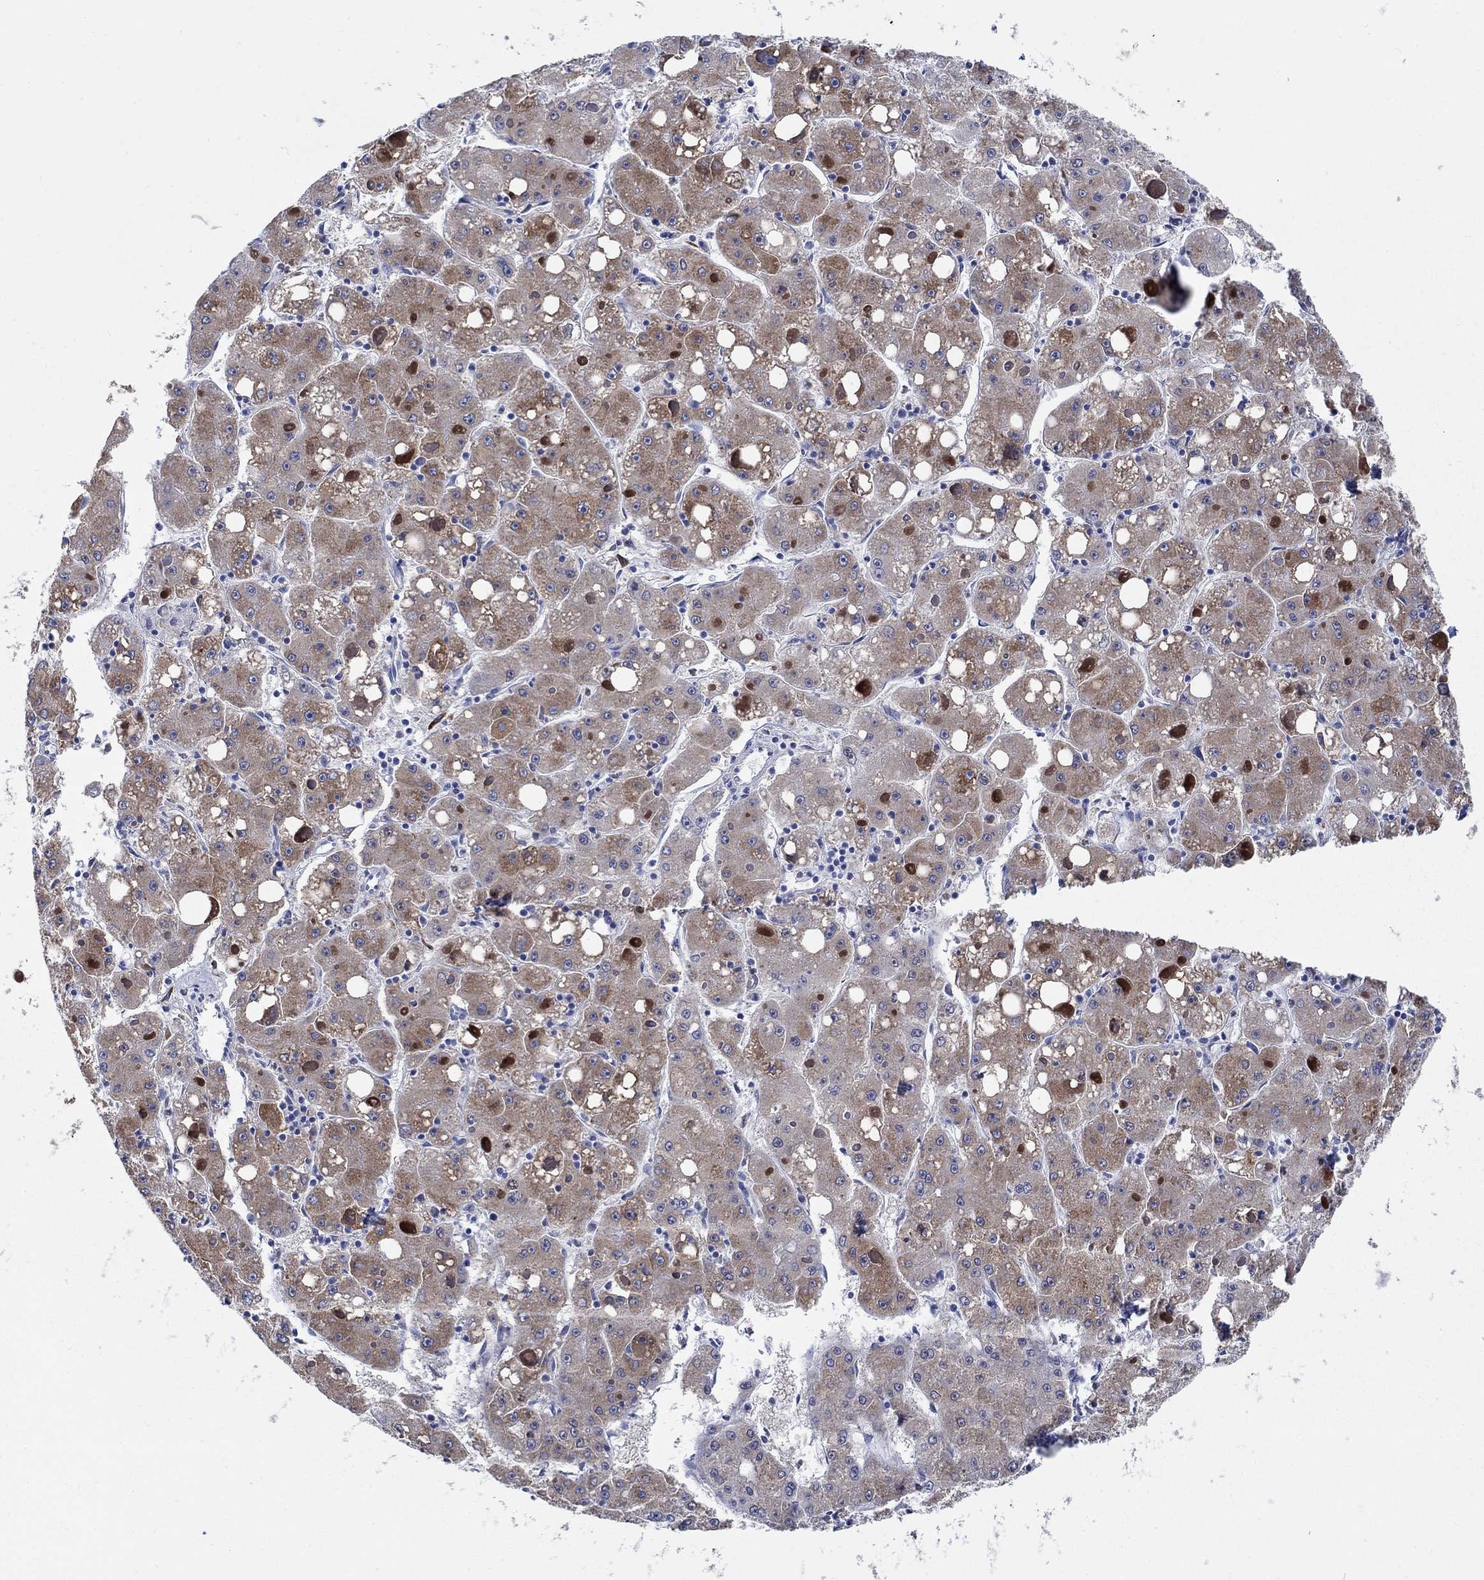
{"staining": {"intensity": "weak", "quantity": ">75%", "location": "cytoplasmic/membranous"}, "tissue": "liver cancer", "cell_type": "Tumor cells", "image_type": "cancer", "snomed": [{"axis": "morphology", "description": "Carcinoma, Hepatocellular, NOS"}, {"axis": "topography", "description": "Liver"}], "caption": "IHC micrograph of human hepatocellular carcinoma (liver) stained for a protein (brown), which demonstrates low levels of weak cytoplasmic/membranous positivity in approximately >75% of tumor cells.", "gene": "REEP2", "patient": {"sex": "male", "age": 73}}